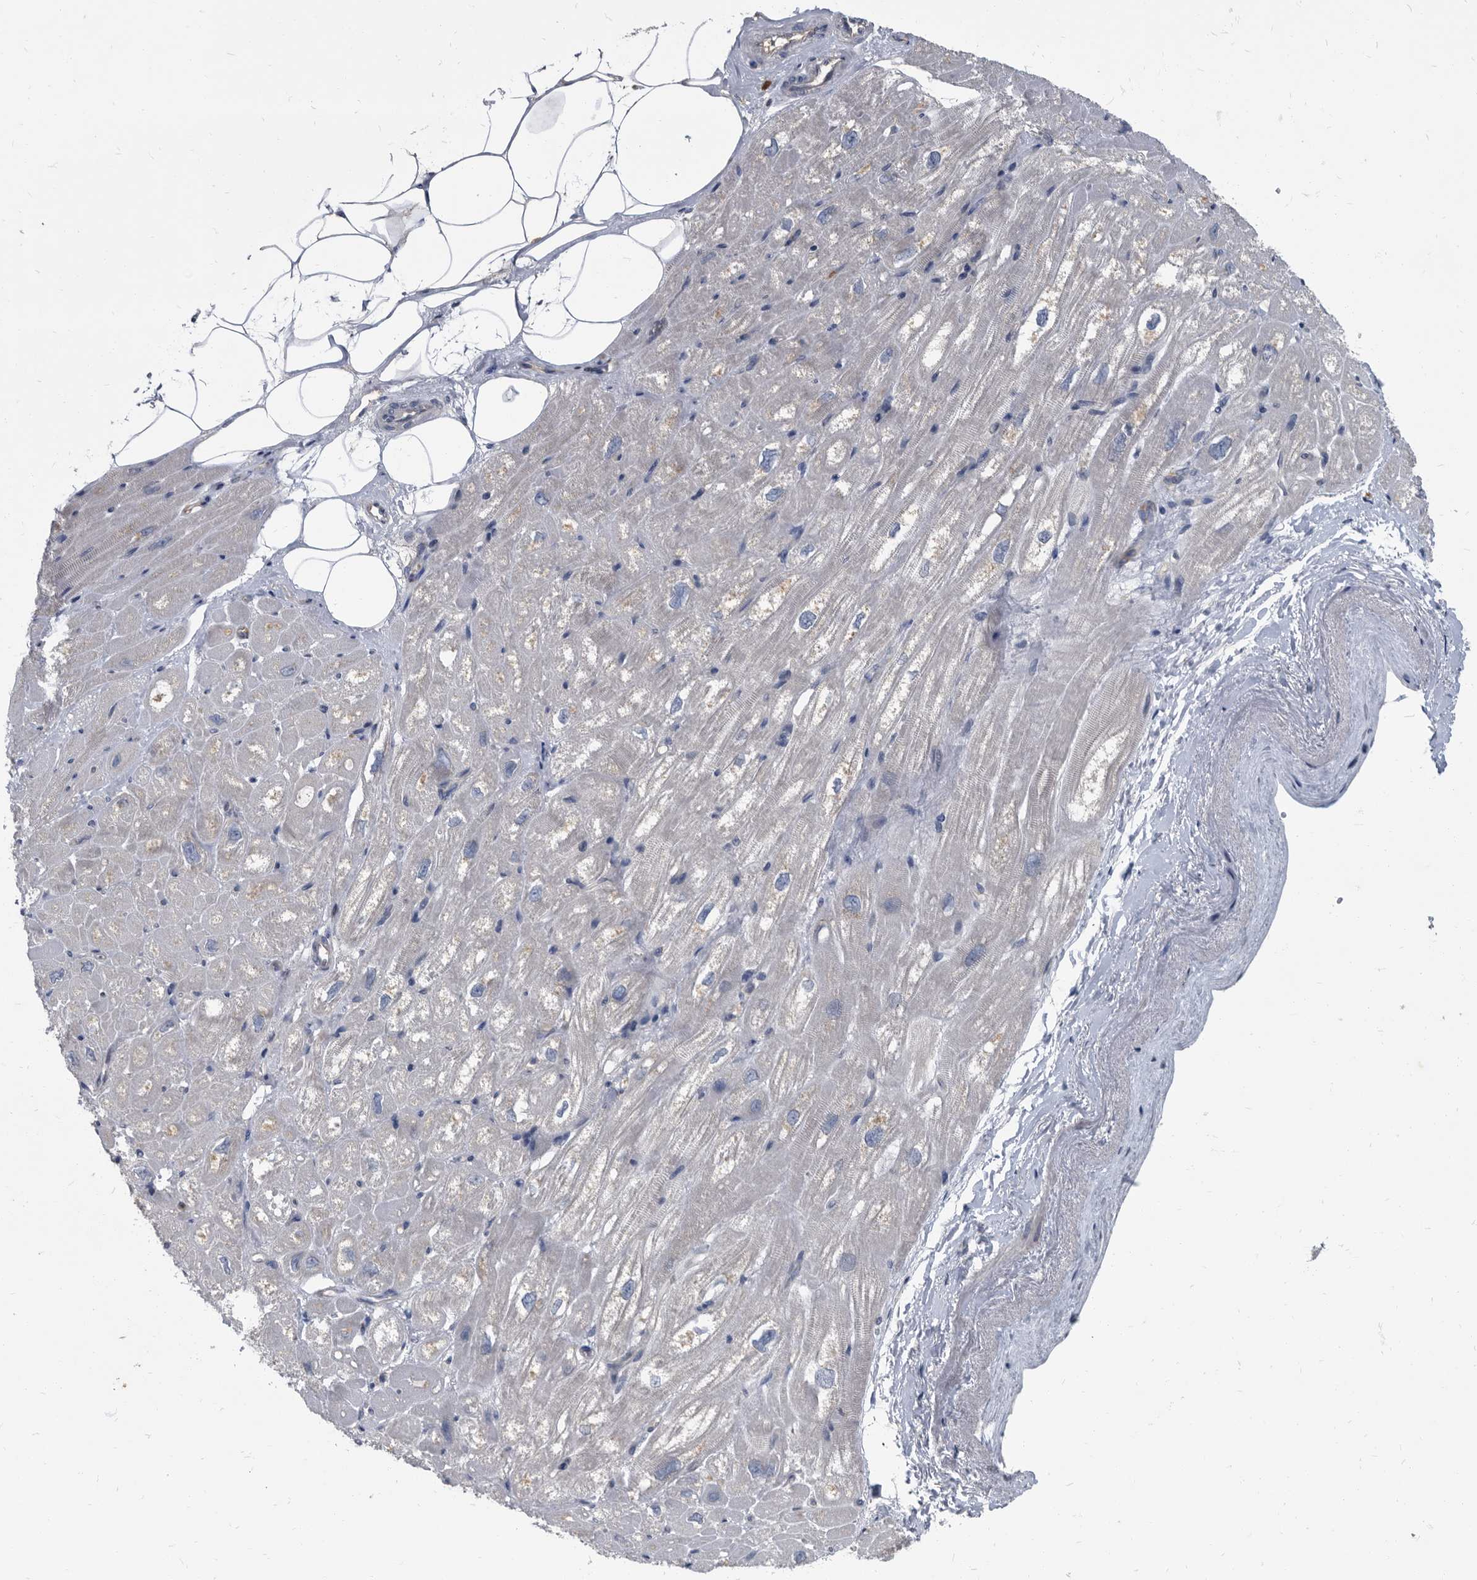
{"staining": {"intensity": "weak", "quantity": "<25%", "location": "cytoplasmic/membranous"}, "tissue": "heart muscle", "cell_type": "Cardiomyocytes", "image_type": "normal", "snomed": [{"axis": "morphology", "description": "Normal tissue, NOS"}, {"axis": "topography", "description": "Heart"}], "caption": "Protein analysis of benign heart muscle demonstrates no significant positivity in cardiomyocytes.", "gene": "CDV3", "patient": {"sex": "male", "age": 50}}